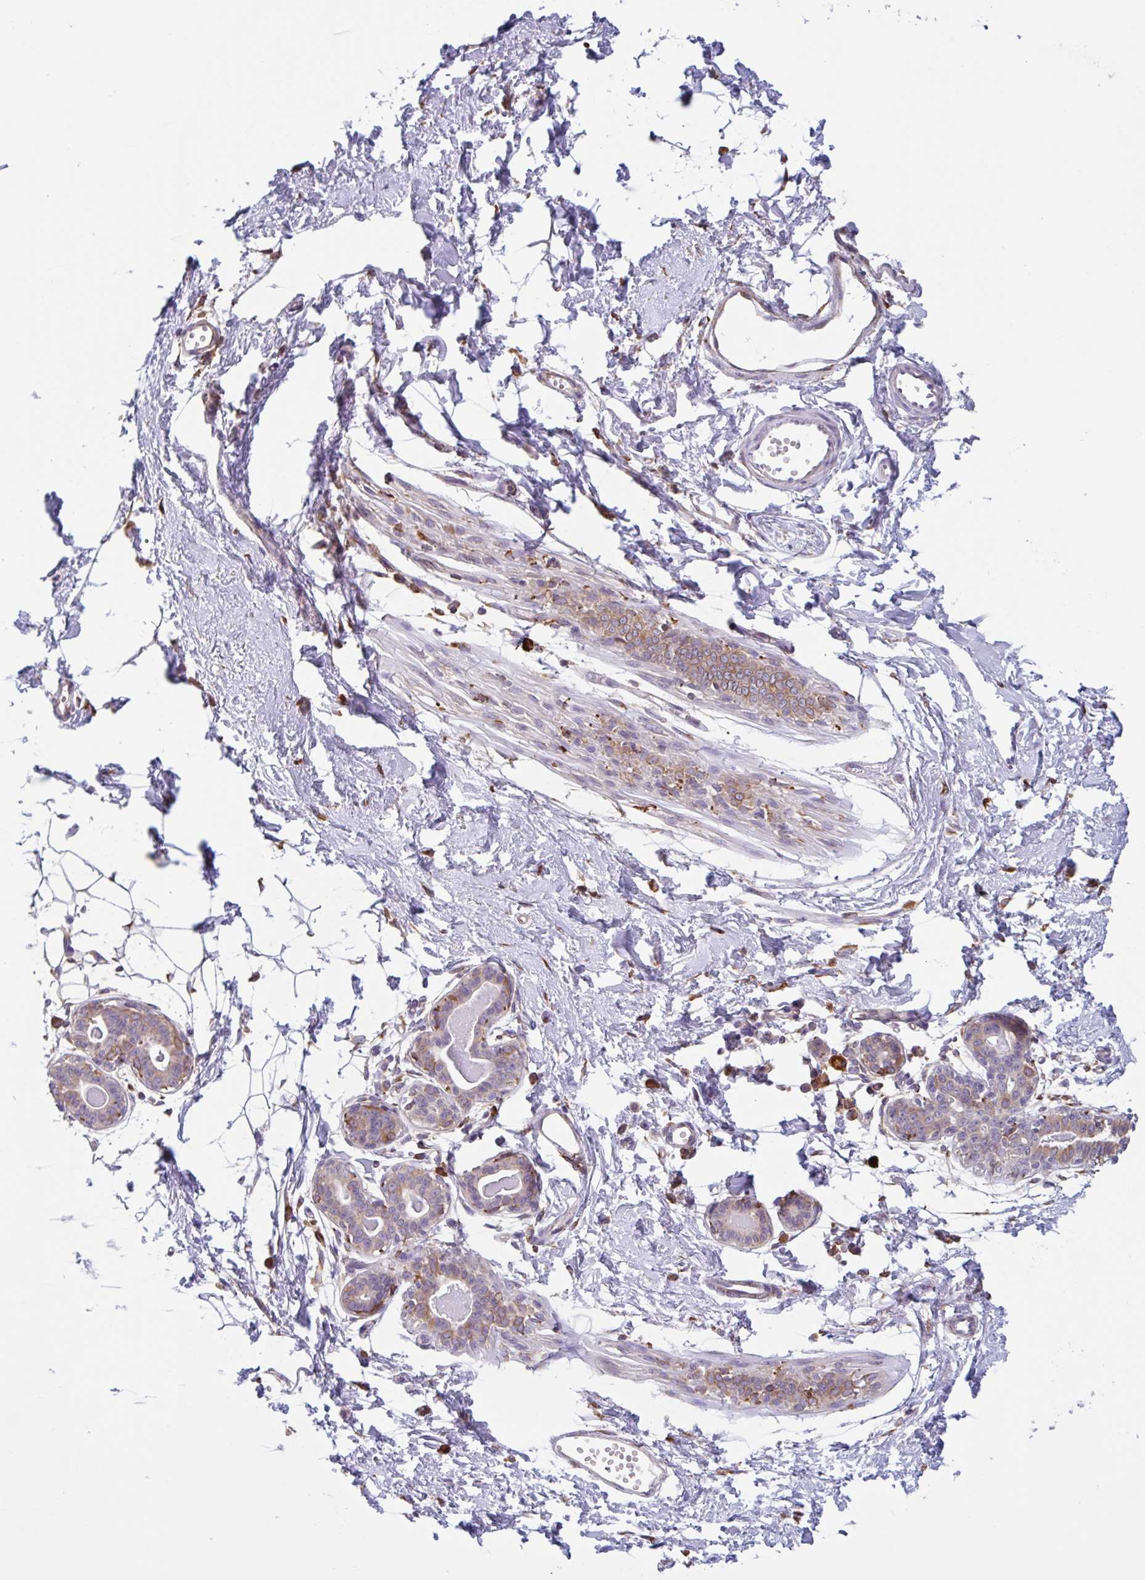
{"staining": {"intensity": "negative", "quantity": "none", "location": "none"}, "tissue": "breast", "cell_type": "Adipocytes", "image_type": "normal", "snomed": [{"axis": "morphology", "description": "Normal tissue, NOS"}, {"axis": "topography", "description": "Breast"}], "caption": "The immunohistochemistry (IHC) photomicrograph has no significant expression in adipocytes of breast. (DAB (3,3'-diaminobenzidine) immunohistochemistry visualized using brightfield microscopy, high magnification).", "gene": "DOK4", "patient": {"sex": "female", "age": 45}}